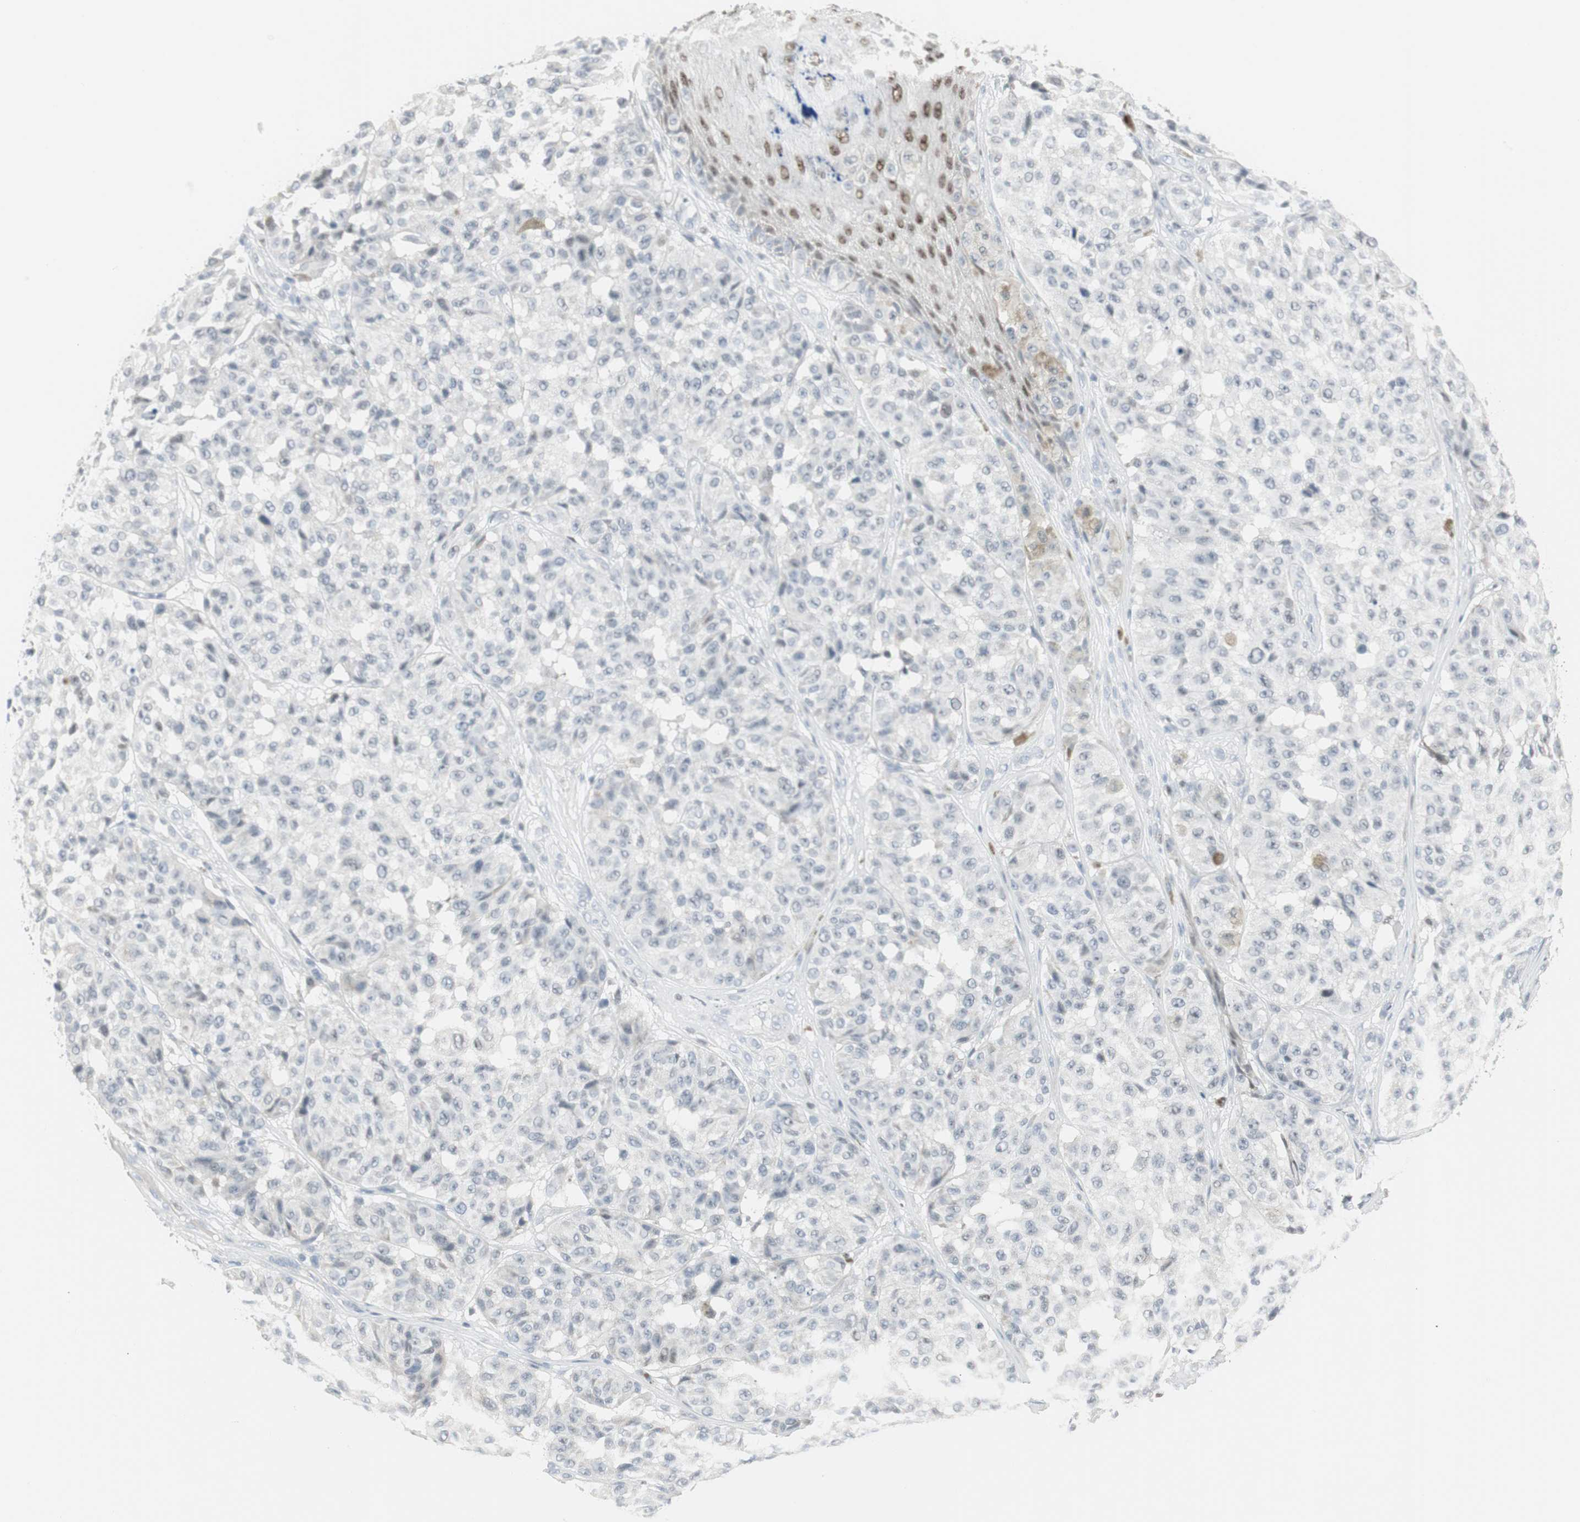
{"staining": {"intensity": "negative", "quantity": "none", "location": "none"}, "tissue": "melanoma", "cell_type": "Tumor cells", "image_type": "cancer", "snomed": [{"axis": "morphology", "description": "Malignant melanoma, NOS"}, {"axis": "topography", "description": "Skin"}], "caption": "There is no significant positivity in tumor cells of melanoma.", "gene": "ZBTB7B", "patient": {"sex": "female", "age": 46}}